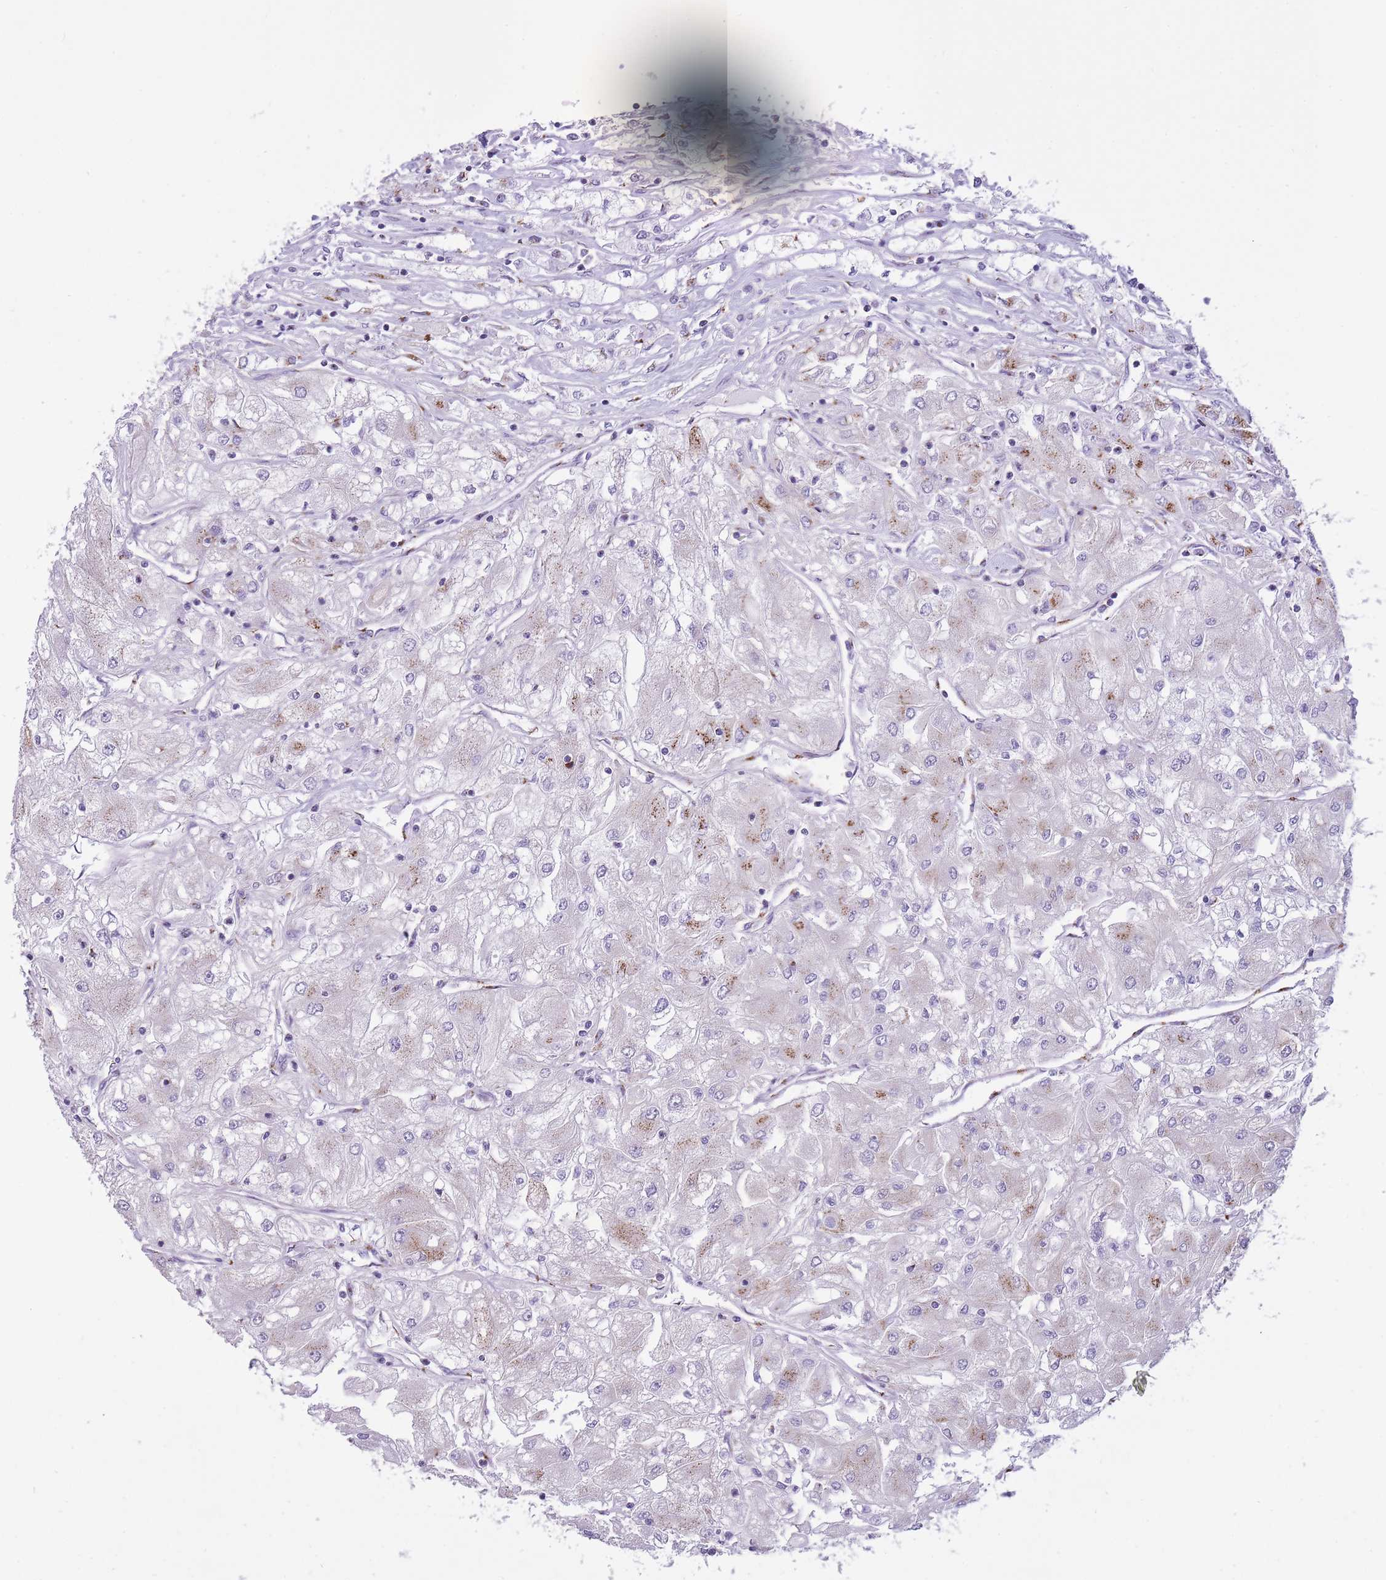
{"staining": {"intensity": "moderate", "quantity": "<25%", "location": "cytoplasmic/membranous"}, "tissue": "renal cancer", "cell_type": "Tumor cells", "image_type": "cancer", "snomed": [{"axis": "morphology", "description": "Adenocarcinoma, NOS"}, {"axis": "topography", "description": "Kidney"}], "caption": "DAB (3,3'-diaminobenzidine) immunohistochemical staining of human renal adenocarcinoma shows moderate cytoplasmic/membranous protein staining in approximately <25% of tumor cells.", "gene": "B4GALT2", "patient": {"sex": "male", "age": 80}}